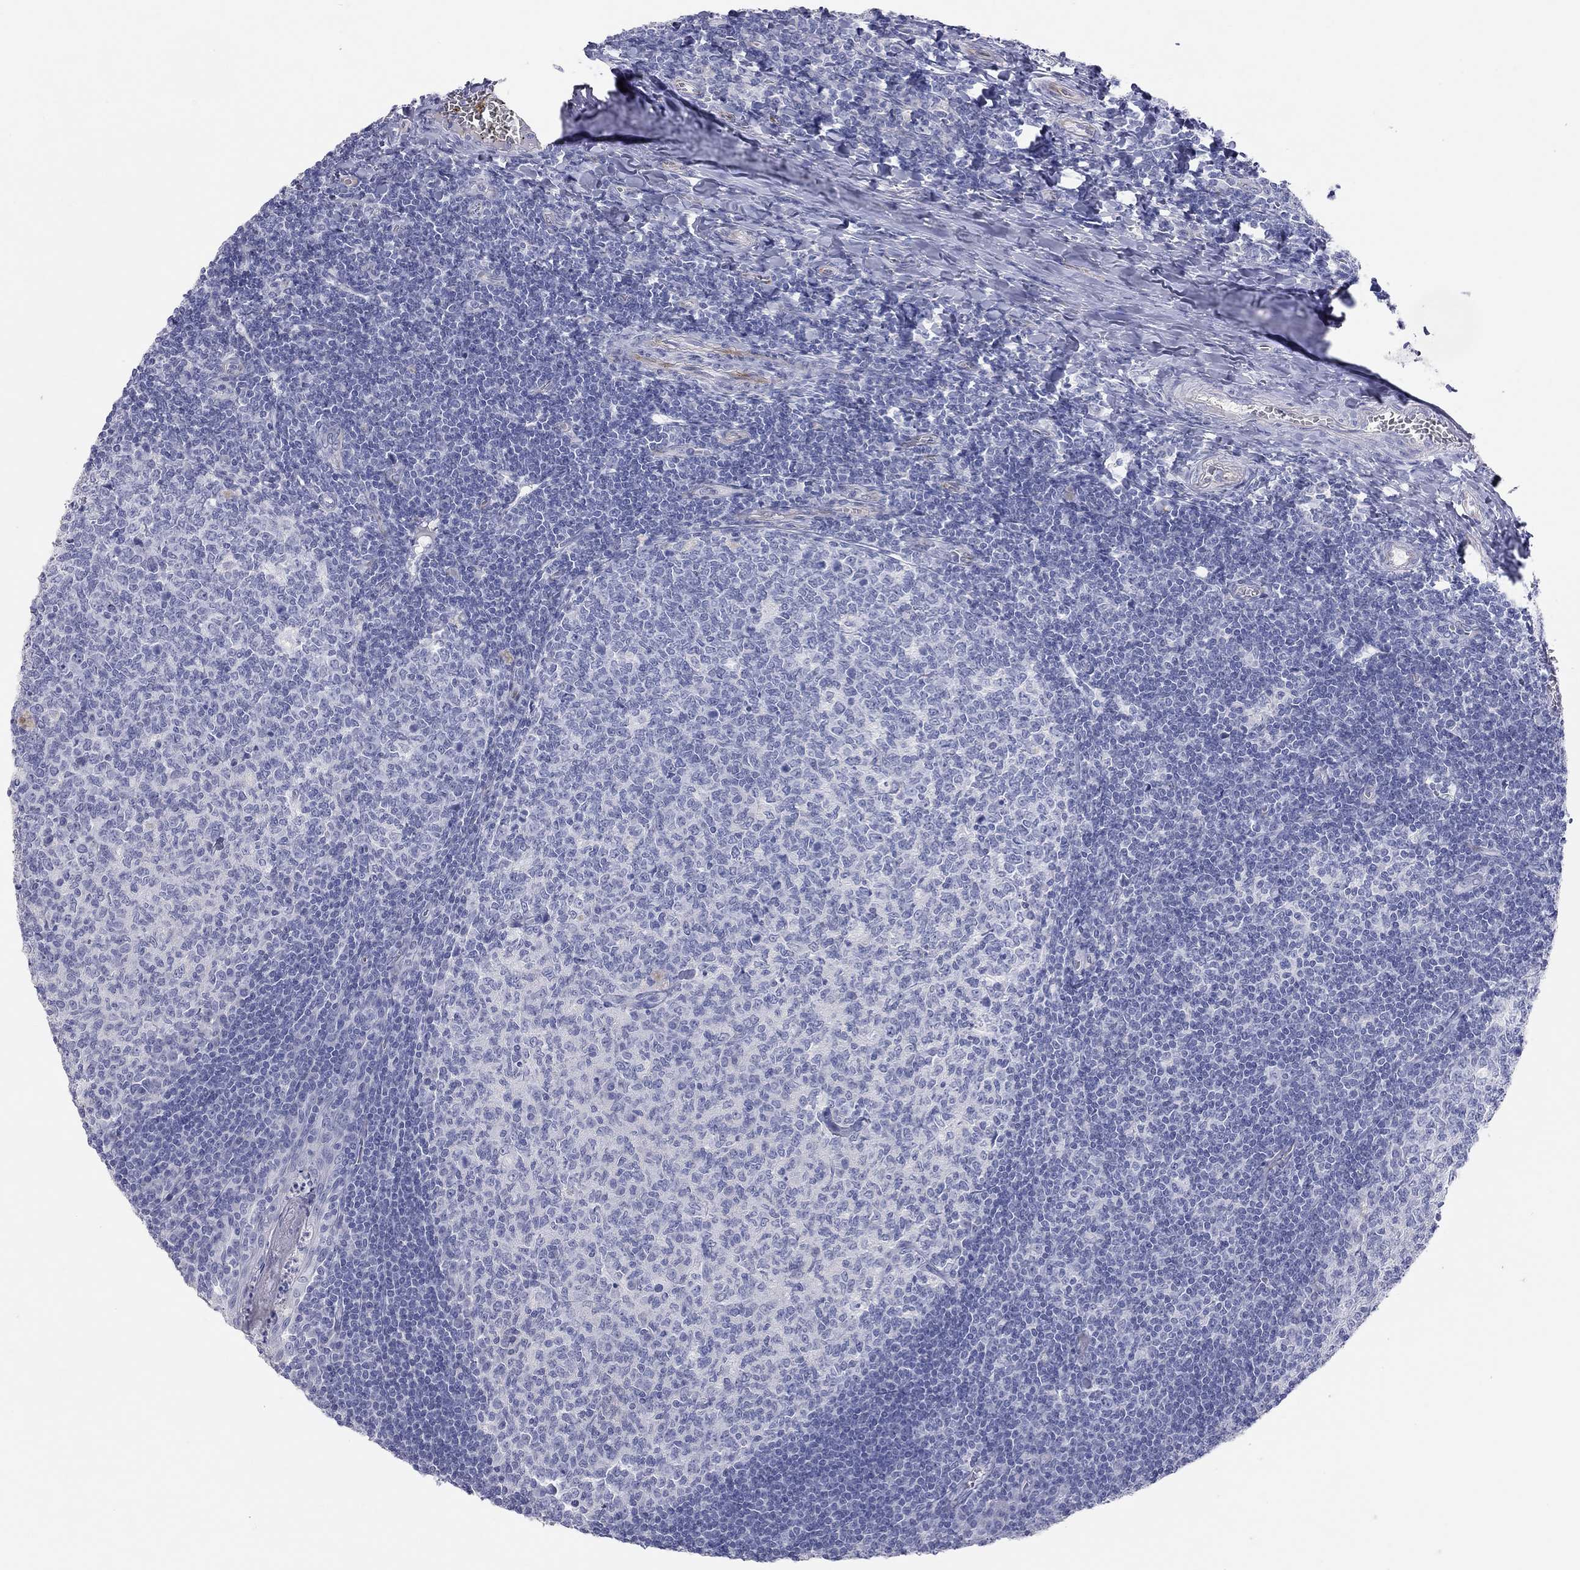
{"staining": {"intensity": "negative", "quantity": "none", "location": "none"}, "tissue": "tonsil", "cell_type": "Germinal center cells", "image_type": "normal", "snomed": [{"axis": "morphology", "description": "Normal tissue, NOS"}, {"axis": "topography", "description": "Tonsil"}], "caption": "Immunohistochemical staining of normal tonsil exhibits no significant staining in germinal center cells. Nuclei are stained in blue.", "gene": "PCDHGC5", "patient": {"sex": "female", "age": 13}}